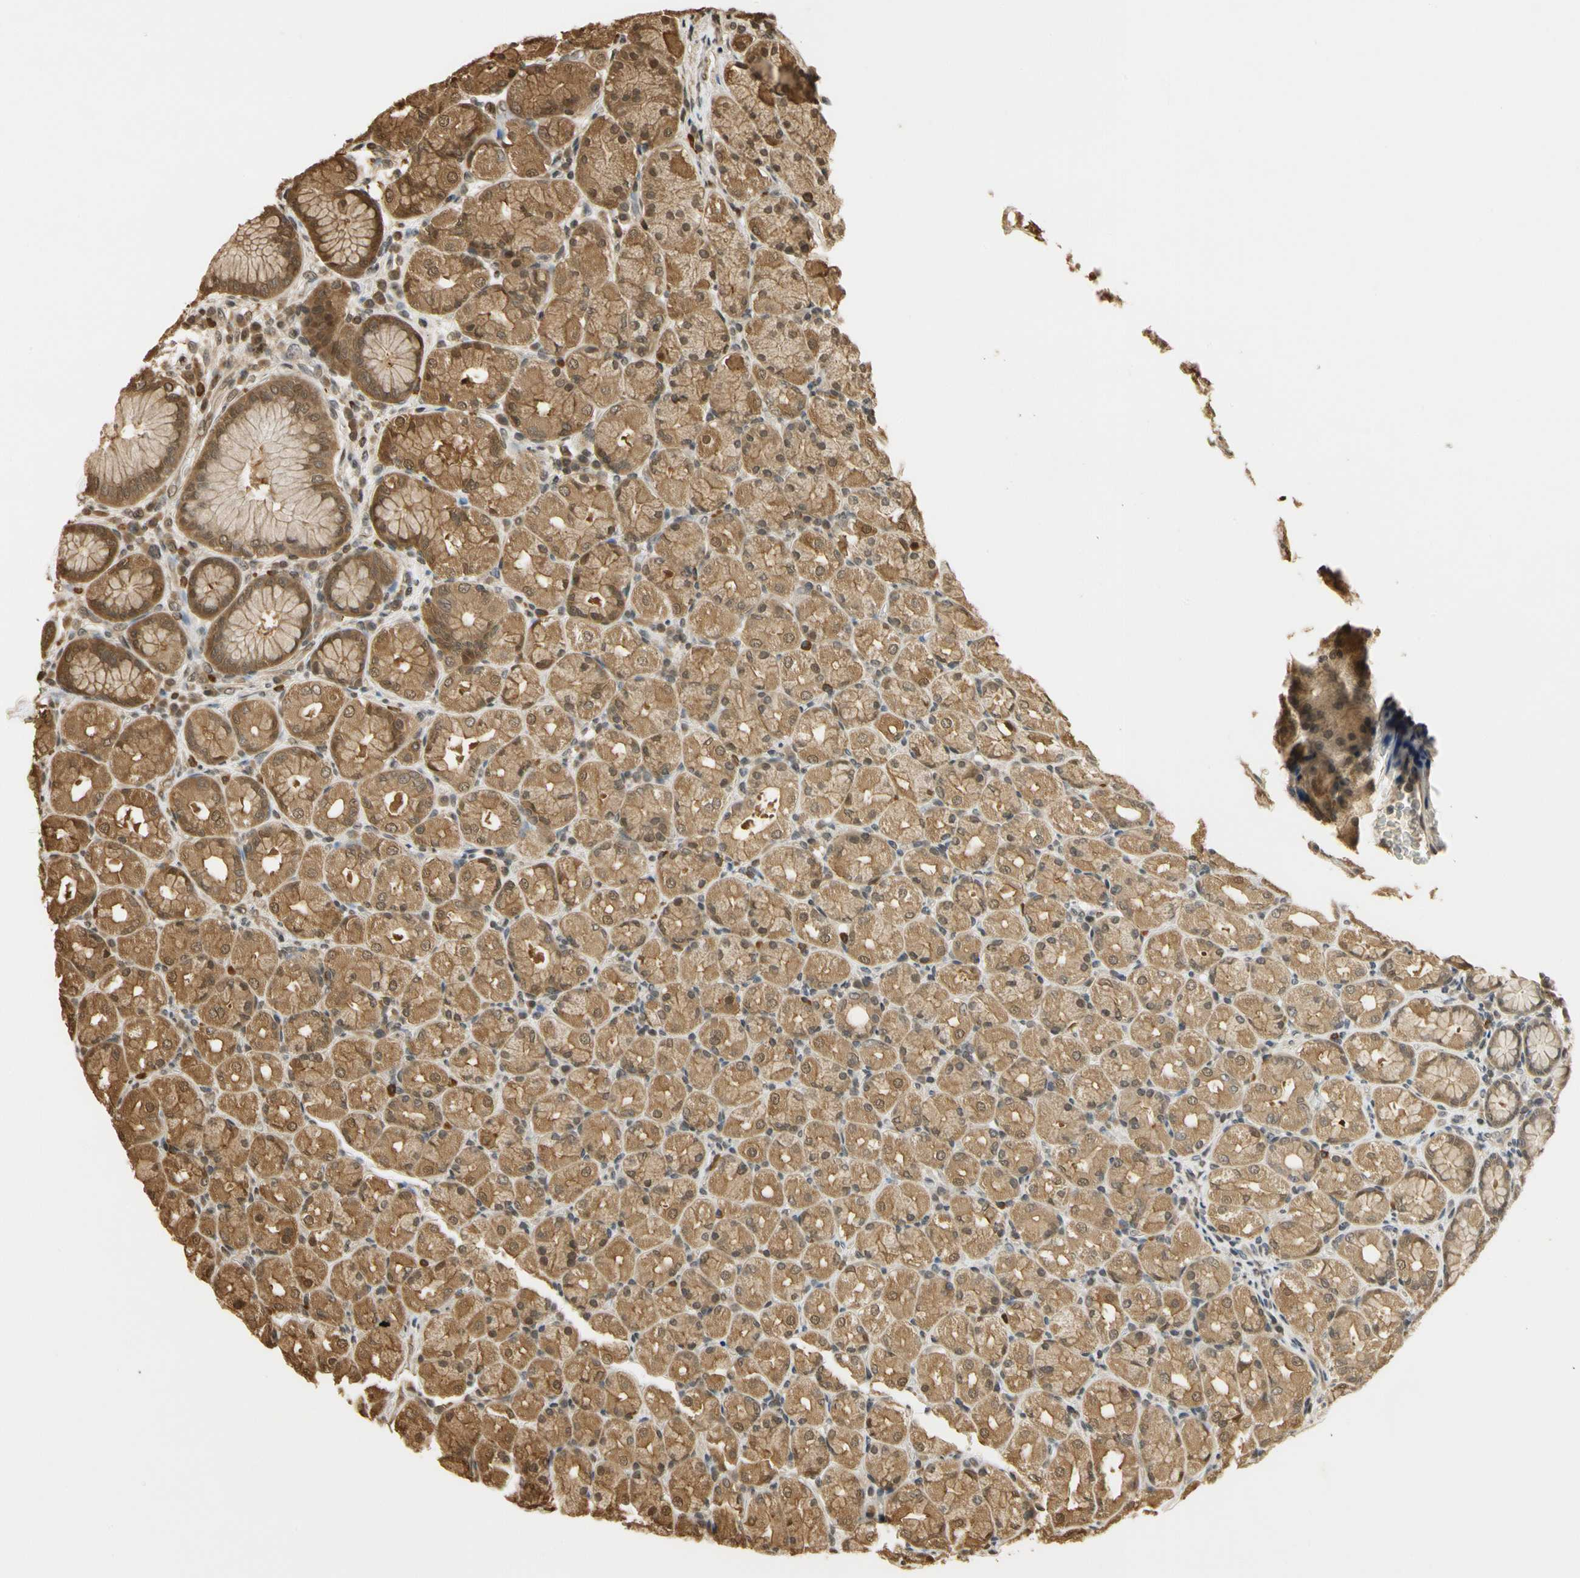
{"staining": {"intensity": "moderate", "quantity": ">75%", "location": "cytoplasmic/membranous,nuclear"}, "tissue": "stomach", "cell_type": "Glandular cells", "image_type": "normal", "snomed": [{"axis": "morphology", "description": "Normal tissue, NOS"}, {"axis": "topography", "description": "Stomach, upper"}], "caption": "Immunohistochemistry of benign stomach displays medium levels of moderate cytoplasmic/membranous,nuclear expression in approximately >75% of glandular cells.", "gene": "SOD1", "patient": {"sex": "male", "age": 68}}